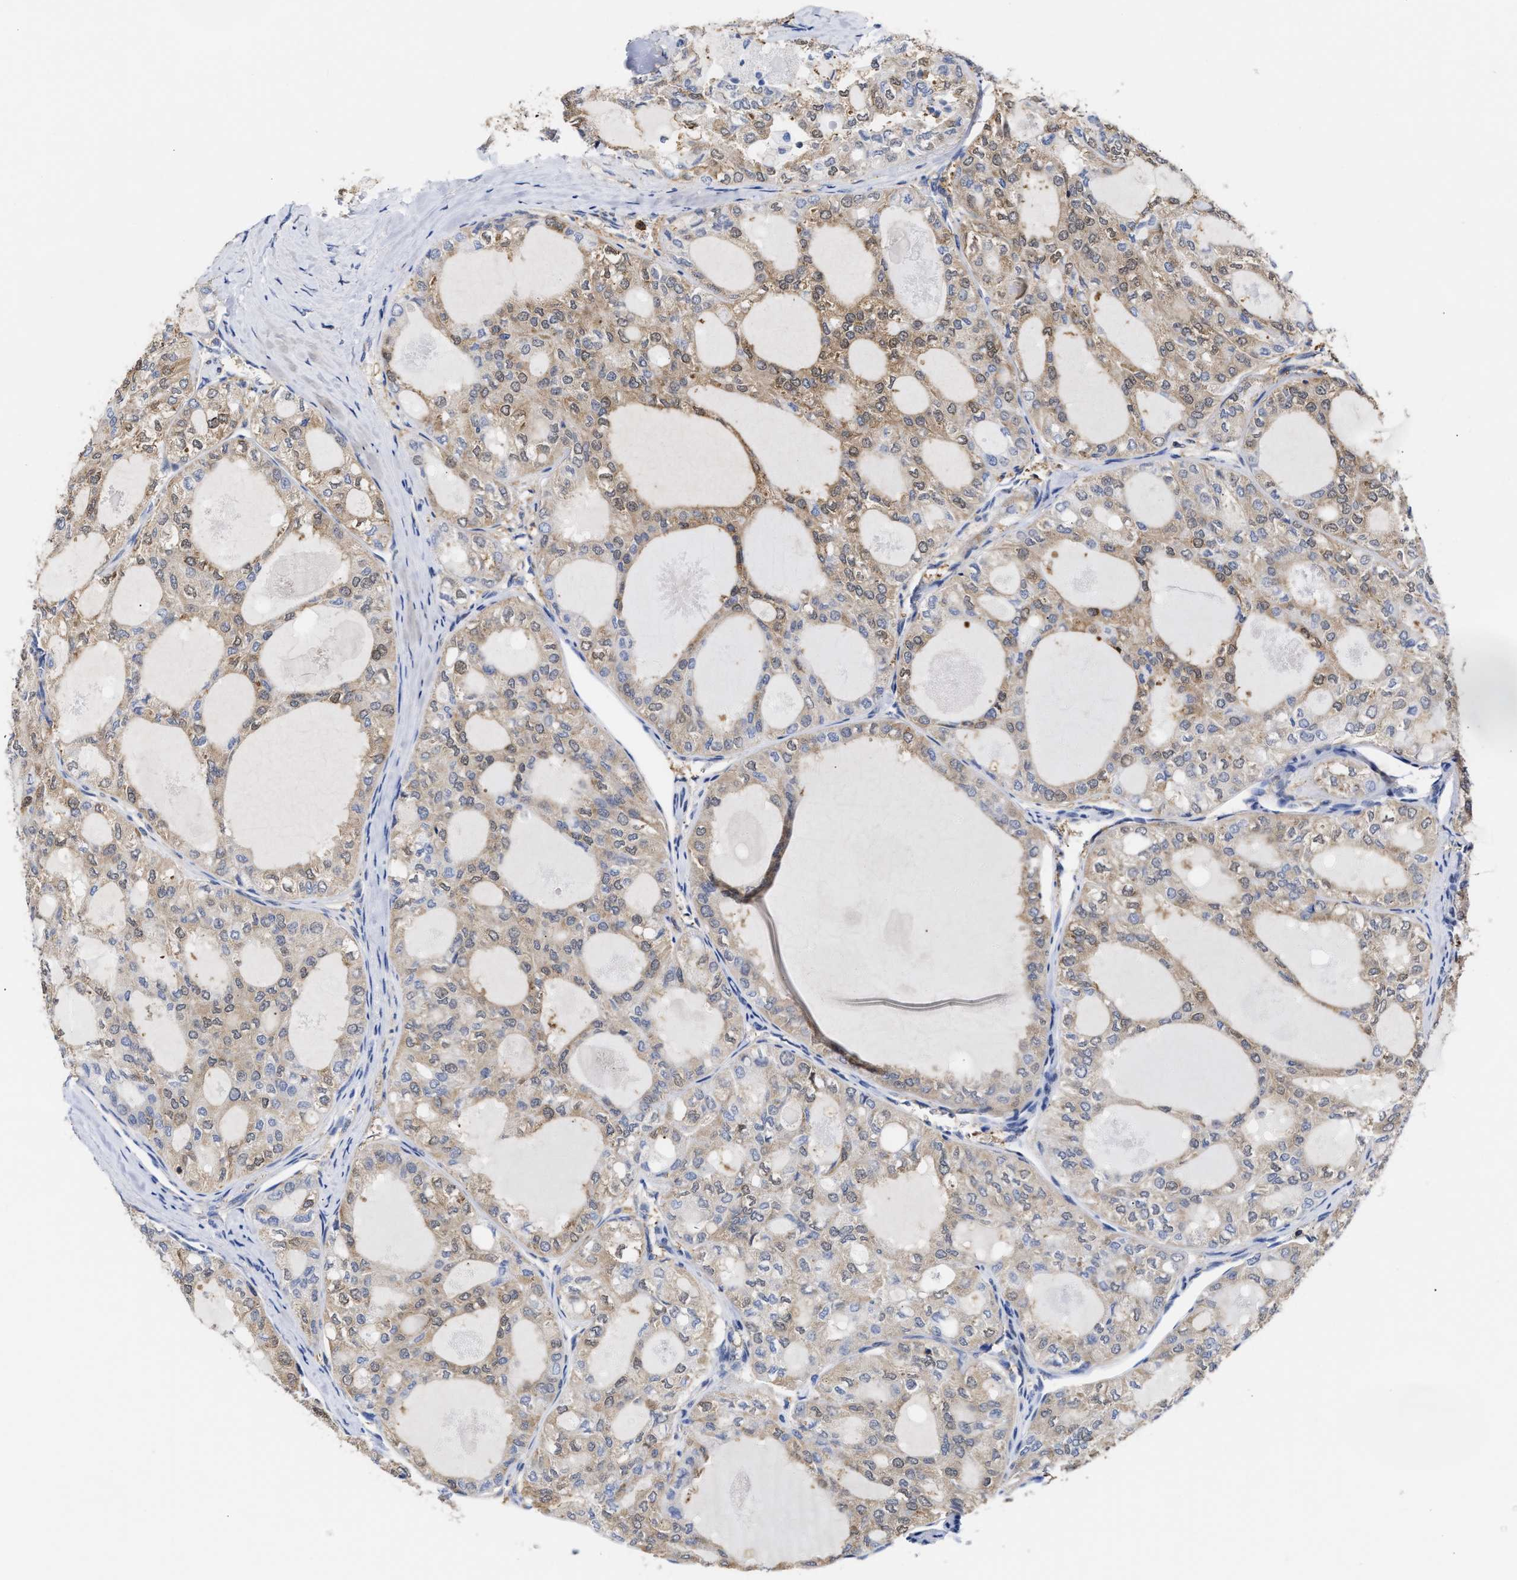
{"staining": {"intensity": "moderate", "quantity": "25%-75%", "location": "cytoplasmic/membranous"}, "tissue": "thyroid cancer", "cell_type": "Tumor cells", "image_type": "cancer", "snomed": [{"axis": "morphology", "description": "Follicular adenoma carcinoma, NOS"}, {"axis": "topography", "description": "Thyroid gland"}], "caption": "Immunohistochemical staining of human follicular adenoma carcinoma (thyroid) exhibits medium levels of moderate cytoplasmic/membranous staining in about 25%-75% of tumor cells. (DAB (3,3'-diaminobenzidine) IHC with brightfield microscopy, high magnification).", "gene": "KLHDC1", "patient": {"sex": "male", "age": 75}}